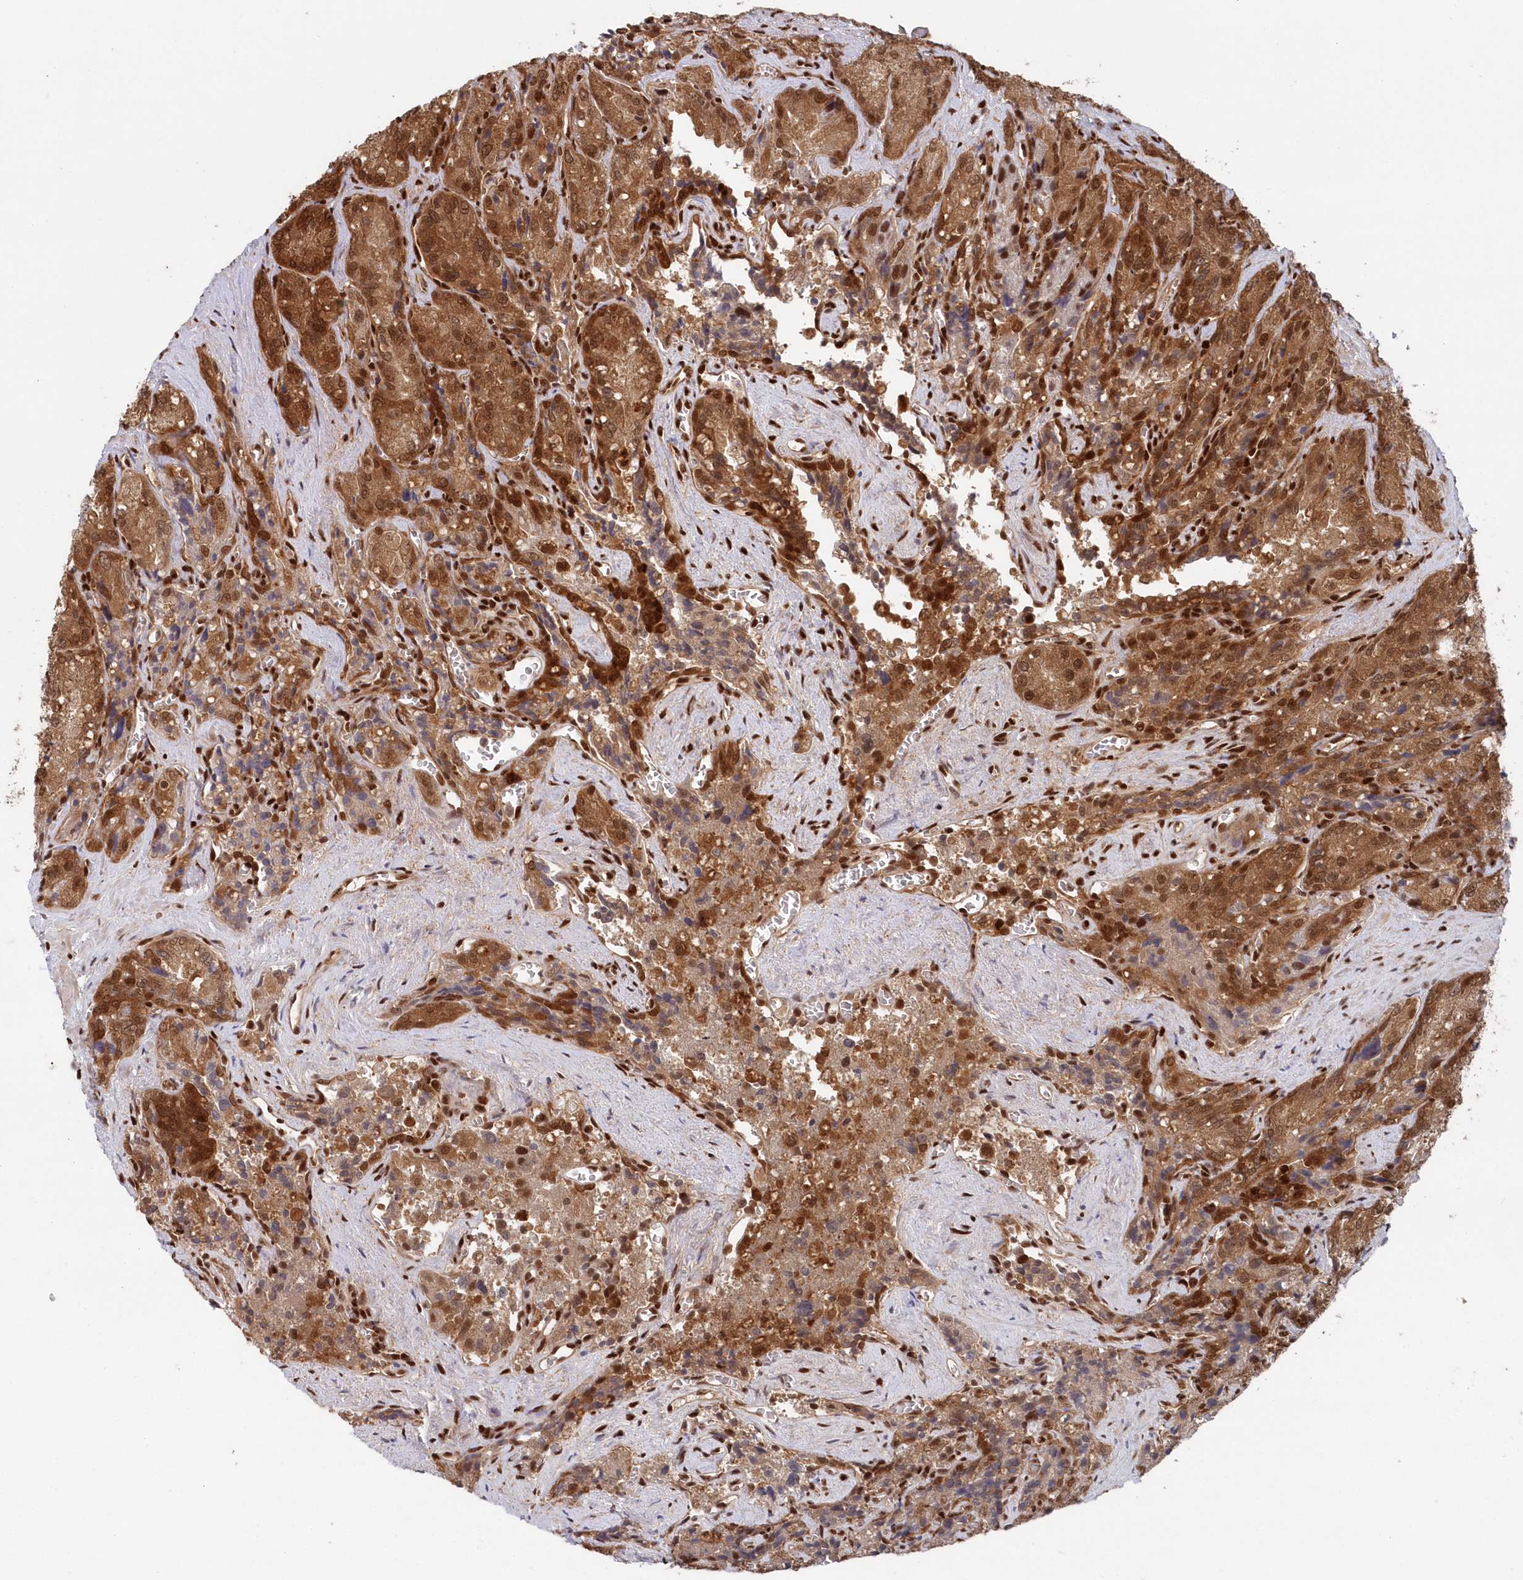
{"staining": {"intensity": "strong", "quantity": ">75%", "location": "cytoplasmic/membranous,nuclear"}, "tissue": "seminal vesicle", "cell_type": "Glandular cells", "image_type": "normal", "snomed": [{"axis": "morphology", "description": "Normal tissue, NOS"}, {"axis": "topography", "description": "Seminal veicle"}], "caption": "Seminal vesicle stained for a protein (brown) displays strong cytoplasmic/membranous,nuclear positive positivity in about >75% of glandular cells.", "gene": "ABHD14B", "patient": {"sex": "male", "age": 62}}